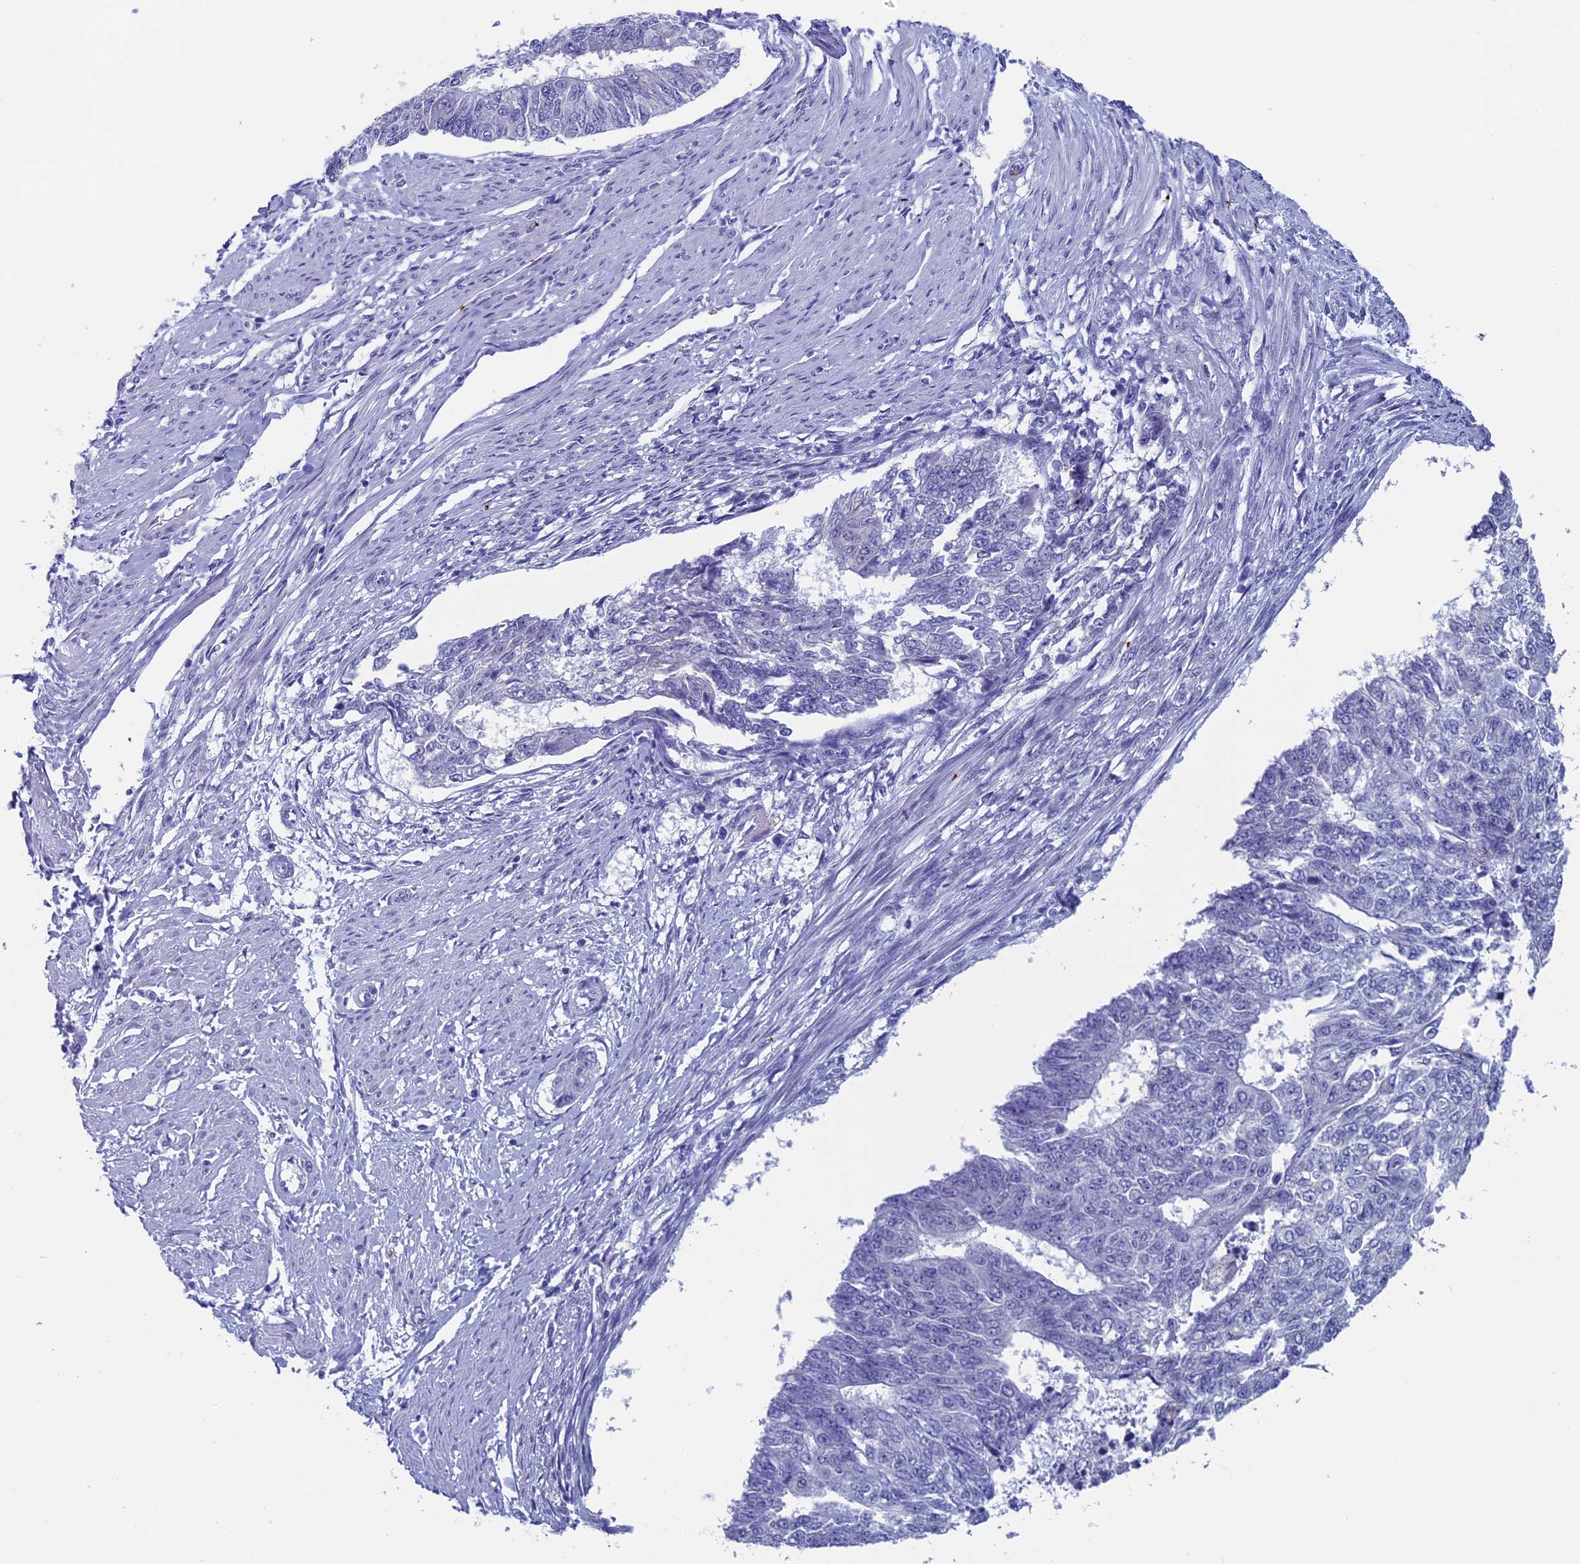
{"staining": {"intensity": "negative", "quantity": "none", "location": "none"}, "tissue": "endometrial cancer", "cell_type": "Tumor cells", "image_type": "cancer", "snomed": [{"axis": "morphology", "description": "Adenocarcinoma, NOS"}, {"axis": "topography", "description": "Endometrium"}], "caption": "A histopathology image of endometrial adenocarcinoma stained for a protein shows no brown staining in tumor cells. (DAB immunohistochemistry (IHC) visualized using brightfield microscopy, high magnification).", "gene": "AIFM2", "patient": {"sex": "female", "age": 32}}